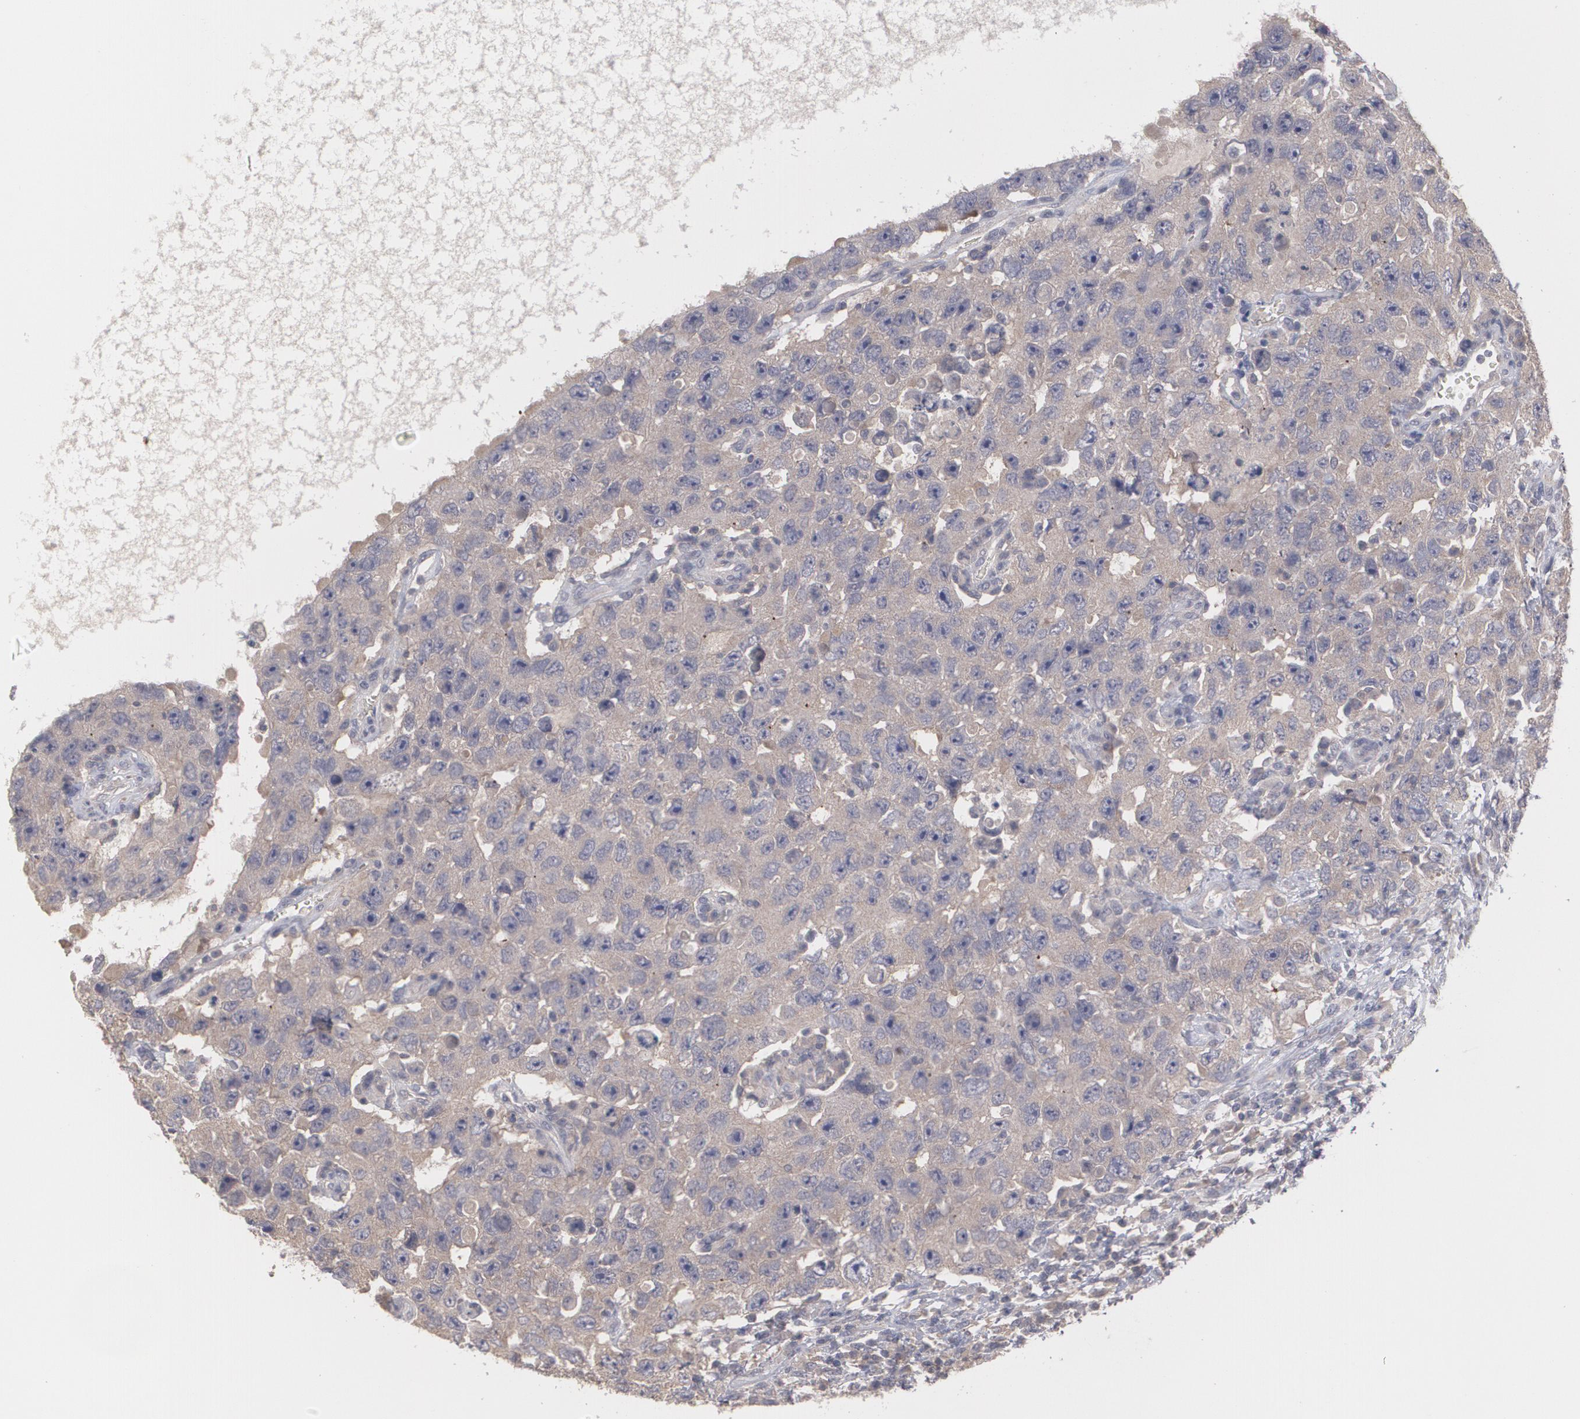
{"staining": {"intensity": "moderate", "quantity": ">75%", "location": "cytoplasmic/membranous"}, "tissue": "testis cancer", "cell_type": "Tumor cells", "image_type": "cancer", "snomed": [{"axis": "morphology", "description": "Carcinoma, Embryonal, NOS"}, {"axis": "topography", "description": "Testis"}], "caption": "About >75% of tumor cells in human testis cancer show moderate cytoplasmic/membranous protein expression as visualized by brown immunohistochemical staining.", "gene": "ARF6", "patient": {"sex": "male", "age": 26}}